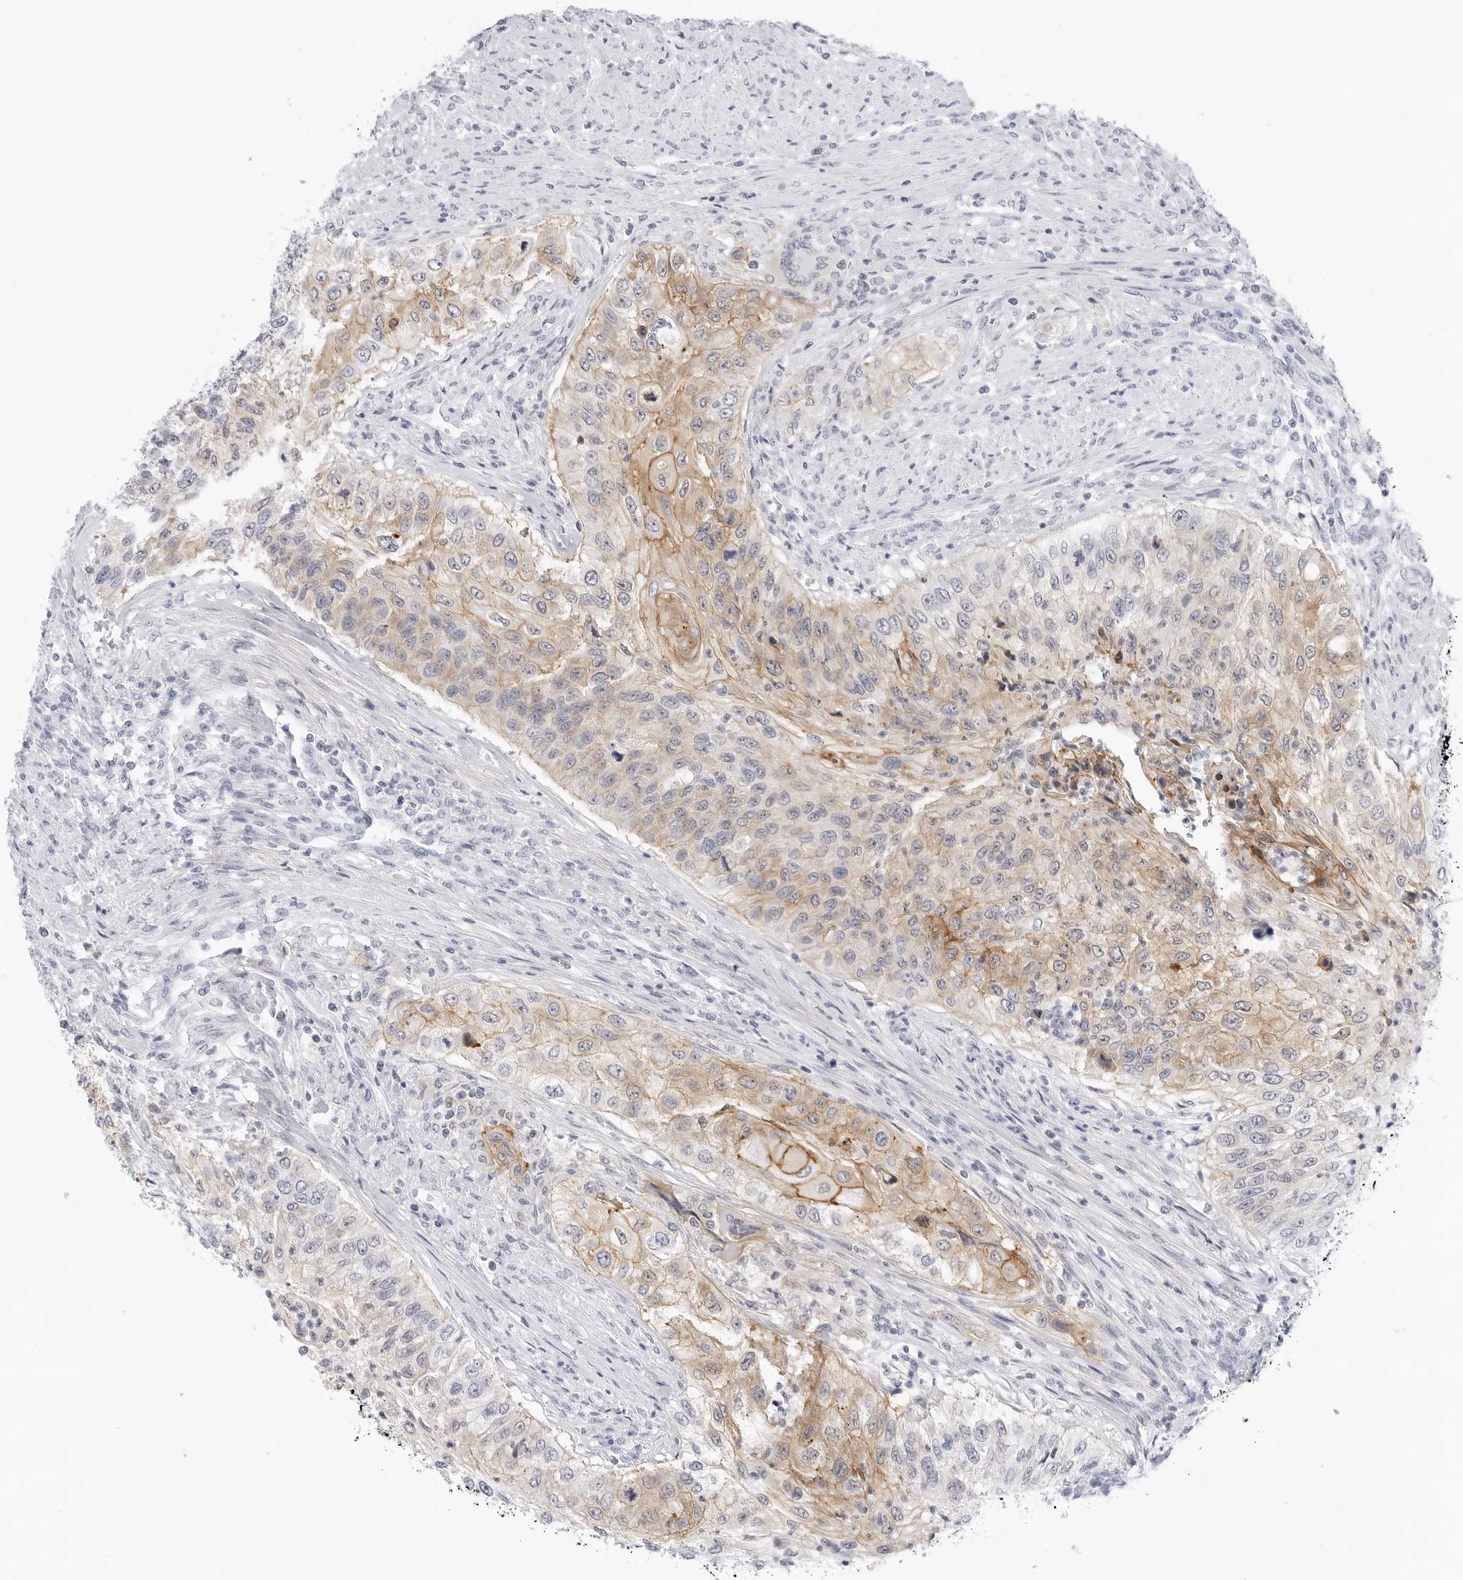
{"staining": {"intensity": "moderate", "quantity": "25%-75%", "location": "cytoplasmic/membranous"}, "tissue": "urothelial cancer", "cell_type": "Tumor cells", "image_type": "cancer", "snomed": [{"axis": "morphology", "description": "Urothelial carcinoma, High grade"}, {"axis": "topography", "description": "Urinary bladder"}], "caption": "There is medium levels of moderate cytoplasmic/membranous positivity in tumor cells of urothelial cancer, as demonstrated by immunohistochemical staining (brown color).", "gene": "SLC19A1", "patient": {"sex": "female", "age": 60}}